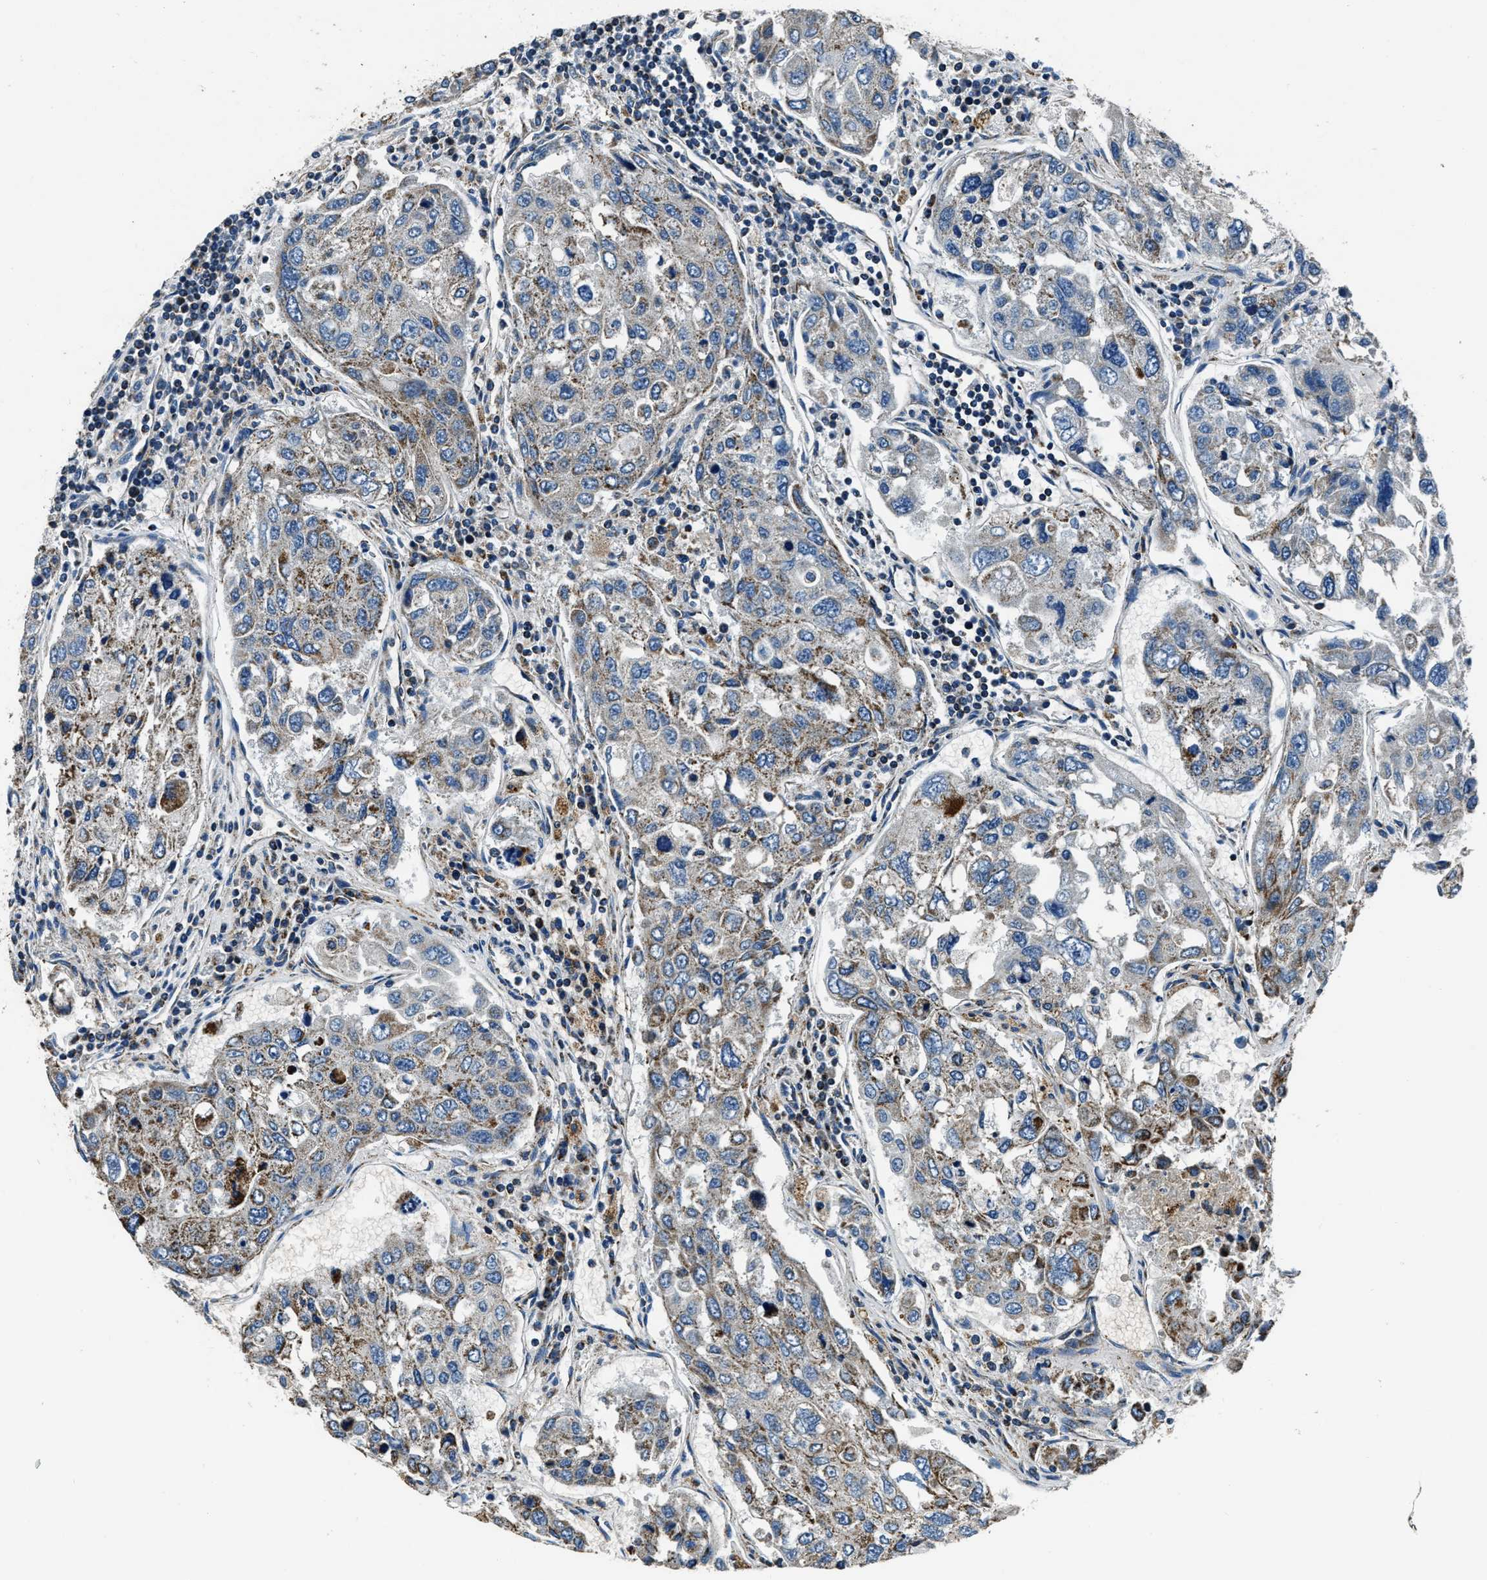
{"staining": {"intensity": "moderate", "quantity": "<25%", "location": "cytoplasmic/membranous"}, "tissue": "urothelial cancer", "cell_type": "Tumor cells", "image_type": "cancer", "snomed": [{"axis": "morphology", "description": "Urothelial carcinoma, High grade"}, {"axis": "topography", "description": "Lymph node"}, {"axis": "topography", "description": "Urinary bladder"}], "caption": "Immunohistochemistry (IHC) staining of urothelial cancer, which reveals low levels of moderate cytoplasmic/membranous positivity in approximately <25% of tumor cells indicating moderate cytoplasmic/membranous protein positivity. The staining was performed using DAB (brown) for protein detection and nuclei were counterstained in hematoxylin (blue).", "gene": "OGDH", "patient": {"sex": "male", "age": 51}}